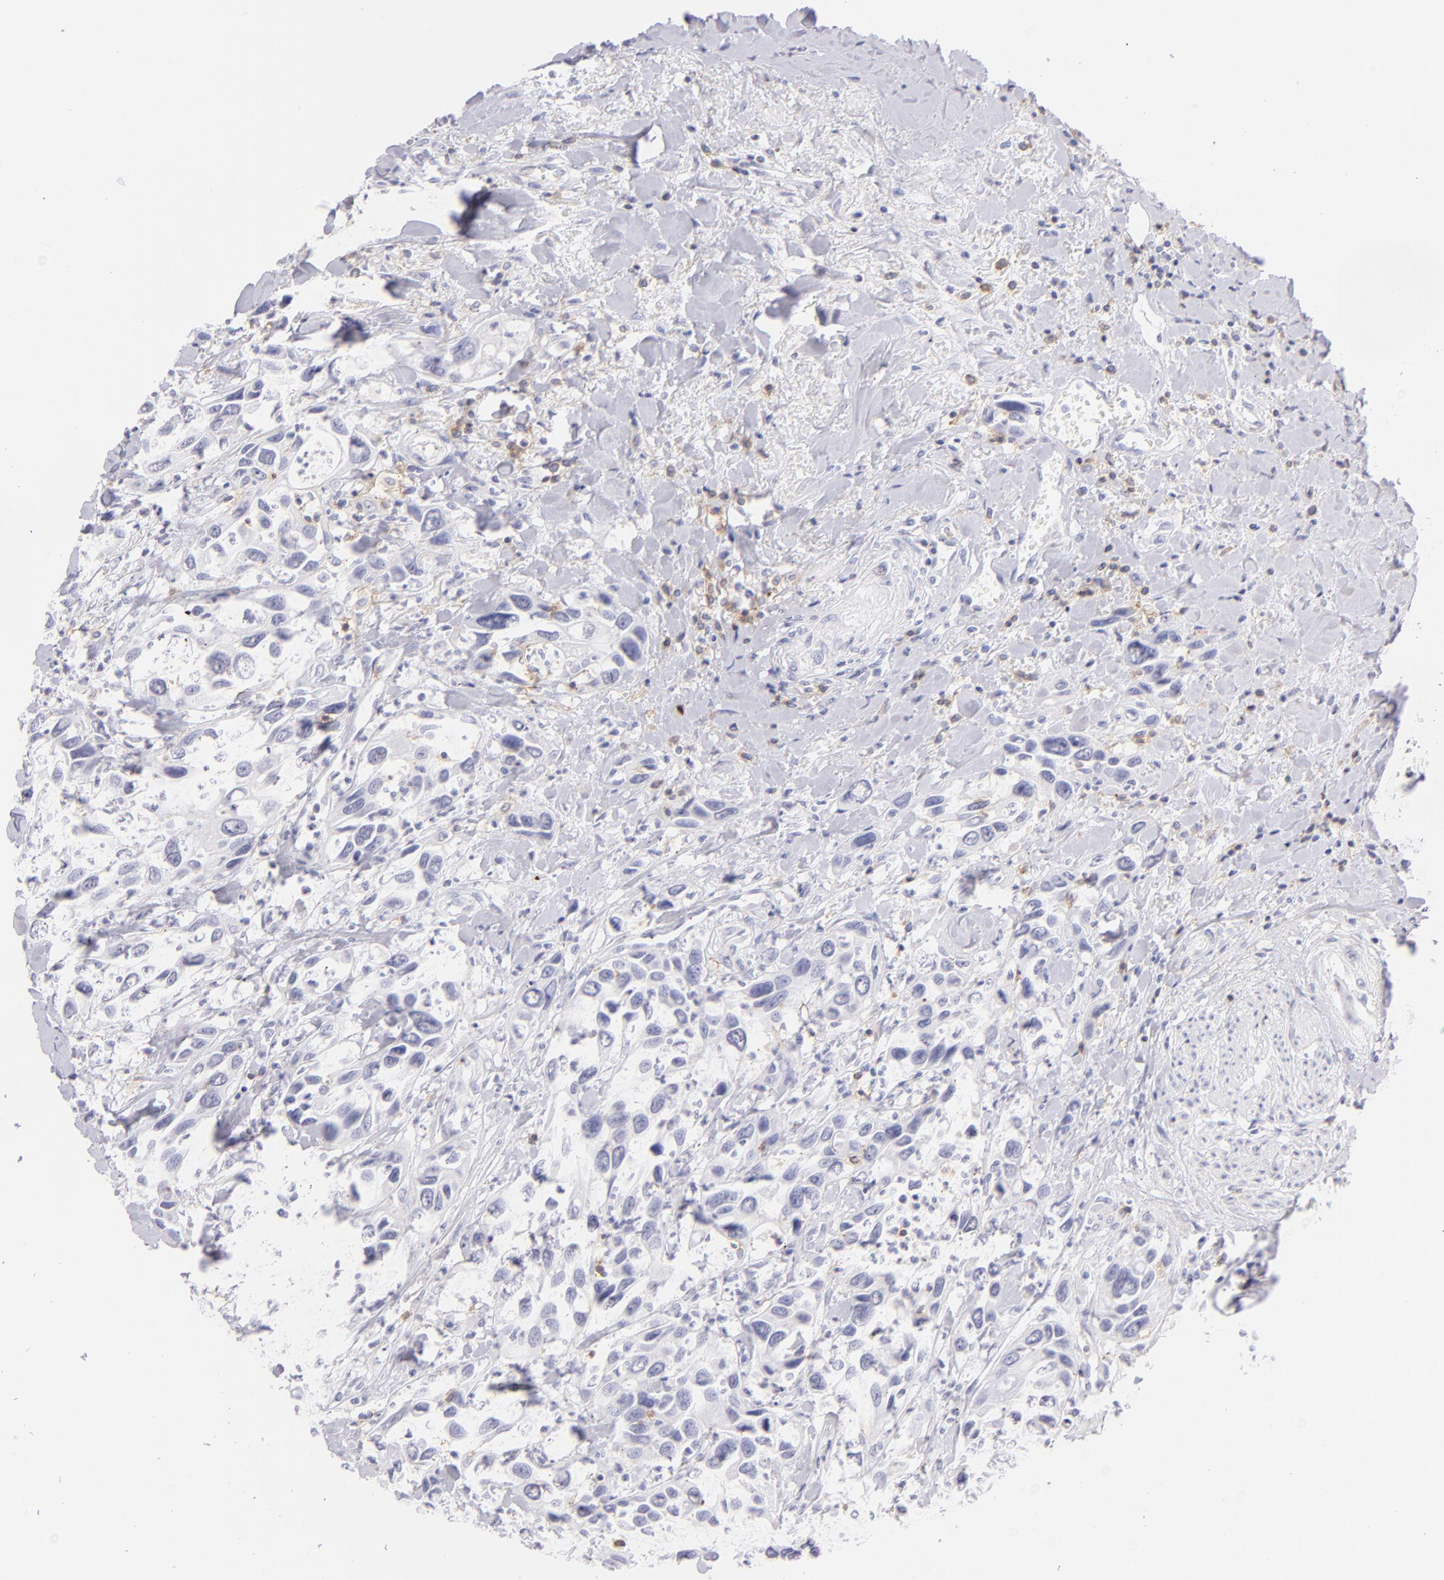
{"staining": {"intensity": "negative", "quantity": "none", "location": "none"}, "tissue": "urothelial cancer", "cell_type": "Tumor cells", "image_type": "cancer", "snomed": [{"axis": "morphology", "description": "Urothelial carcinoma, High grade"}, {"axis": "topography", "description": "Urinary bladder"}], "caption": "Human urothelial carcinoma (high-grade) stained for a protein using immunohistochemistry displays no staining in tumor cells.", "gene": "CD69", "patient": {"sex": "male", "age": 66}}